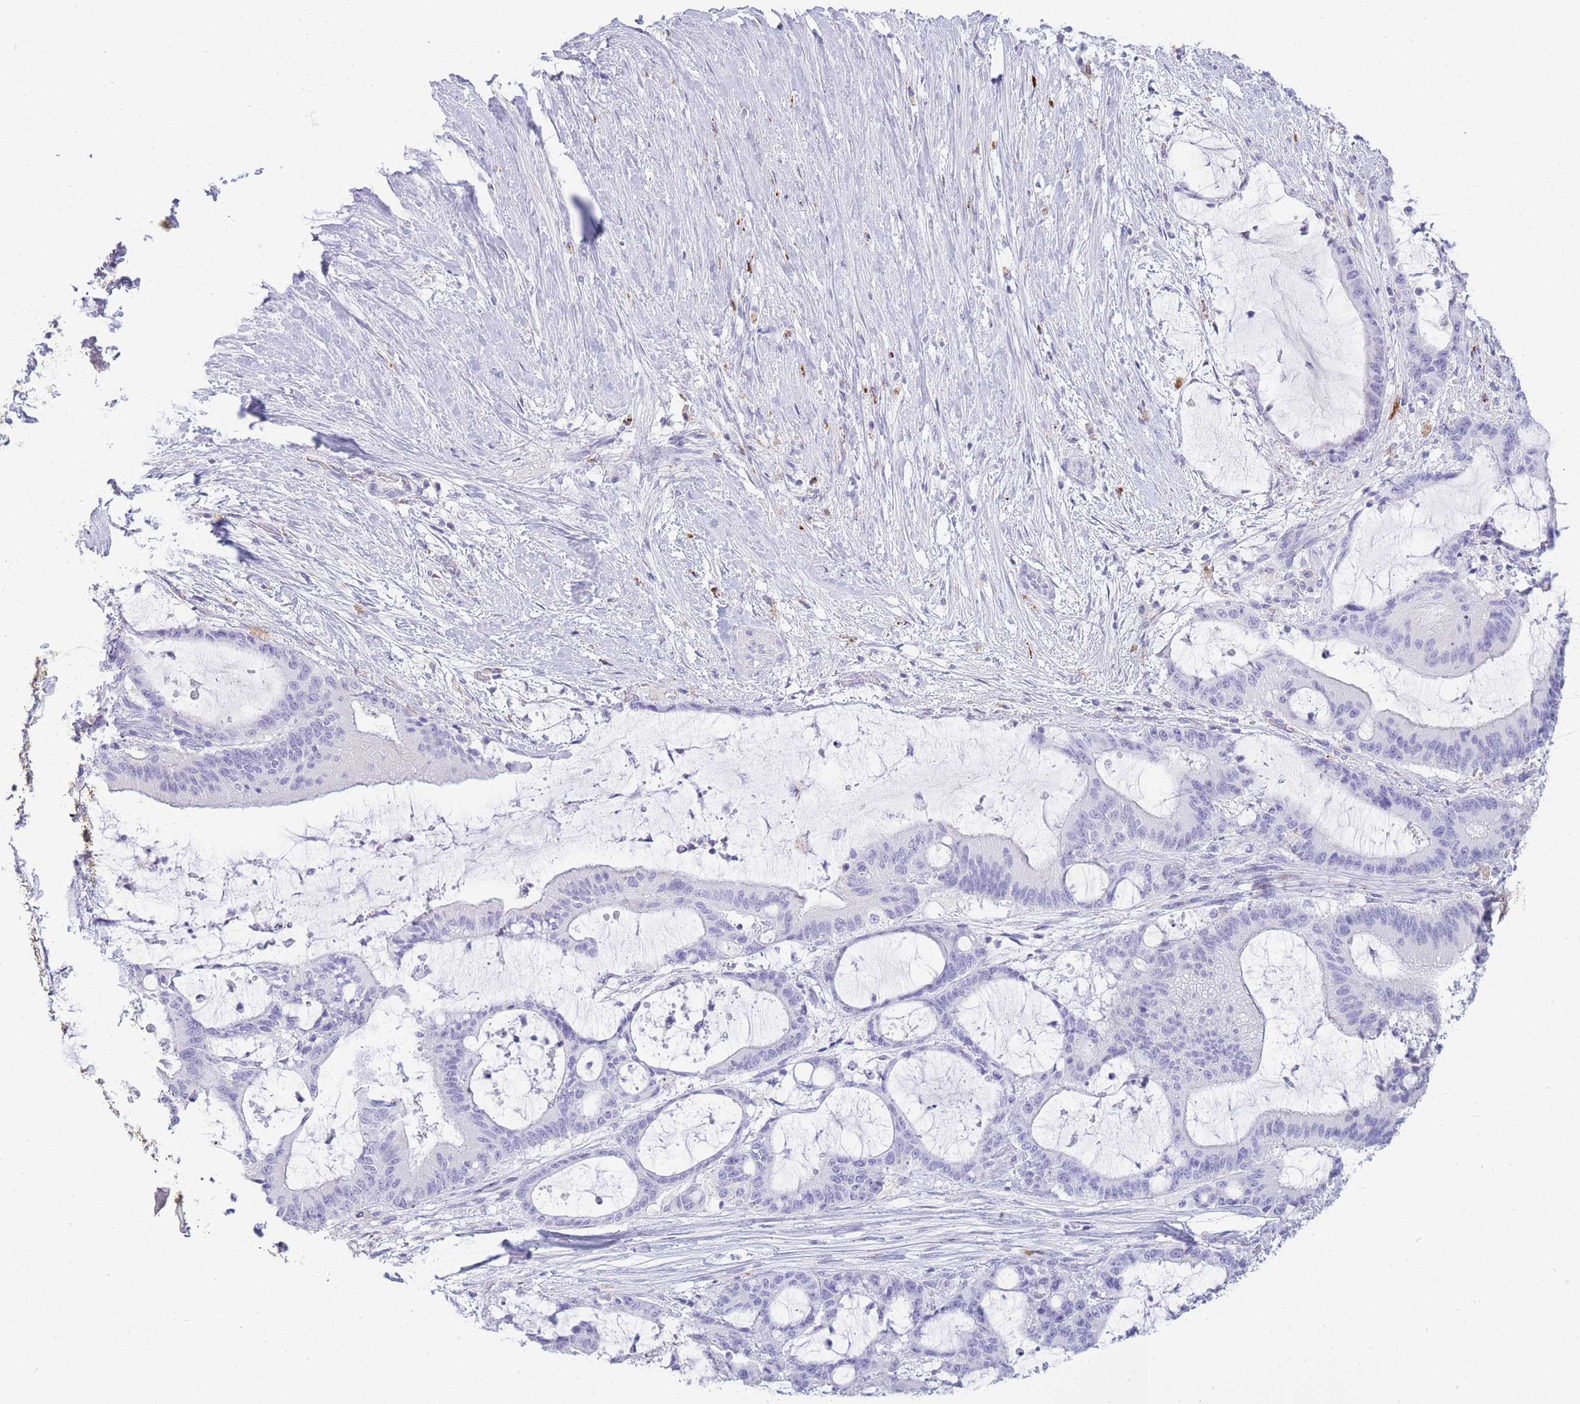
{"staining": {"intensity": "negative", "quantity": "none", "location": "none"}, "tissue": "liver cancer", "cell_type": "Tumor cells", "image_type": "cancer", "snomed": [{"axis": "morphology", "description": "Normal tissue, NOS"}, {"axis": "morphology", "description": "Cholangiocarcinoma"}, {"axis": "topography", "description": "Liver"}, {"axis": "topography", "description": "Peripheral nerve tissue"}], "caption": "The IHC micrograph has no significant positivity in tumor cells of cholangiocarcinoma (liver) tissue.", "gene": "RHO", "patient": {"sex": "female", "age": 73}}